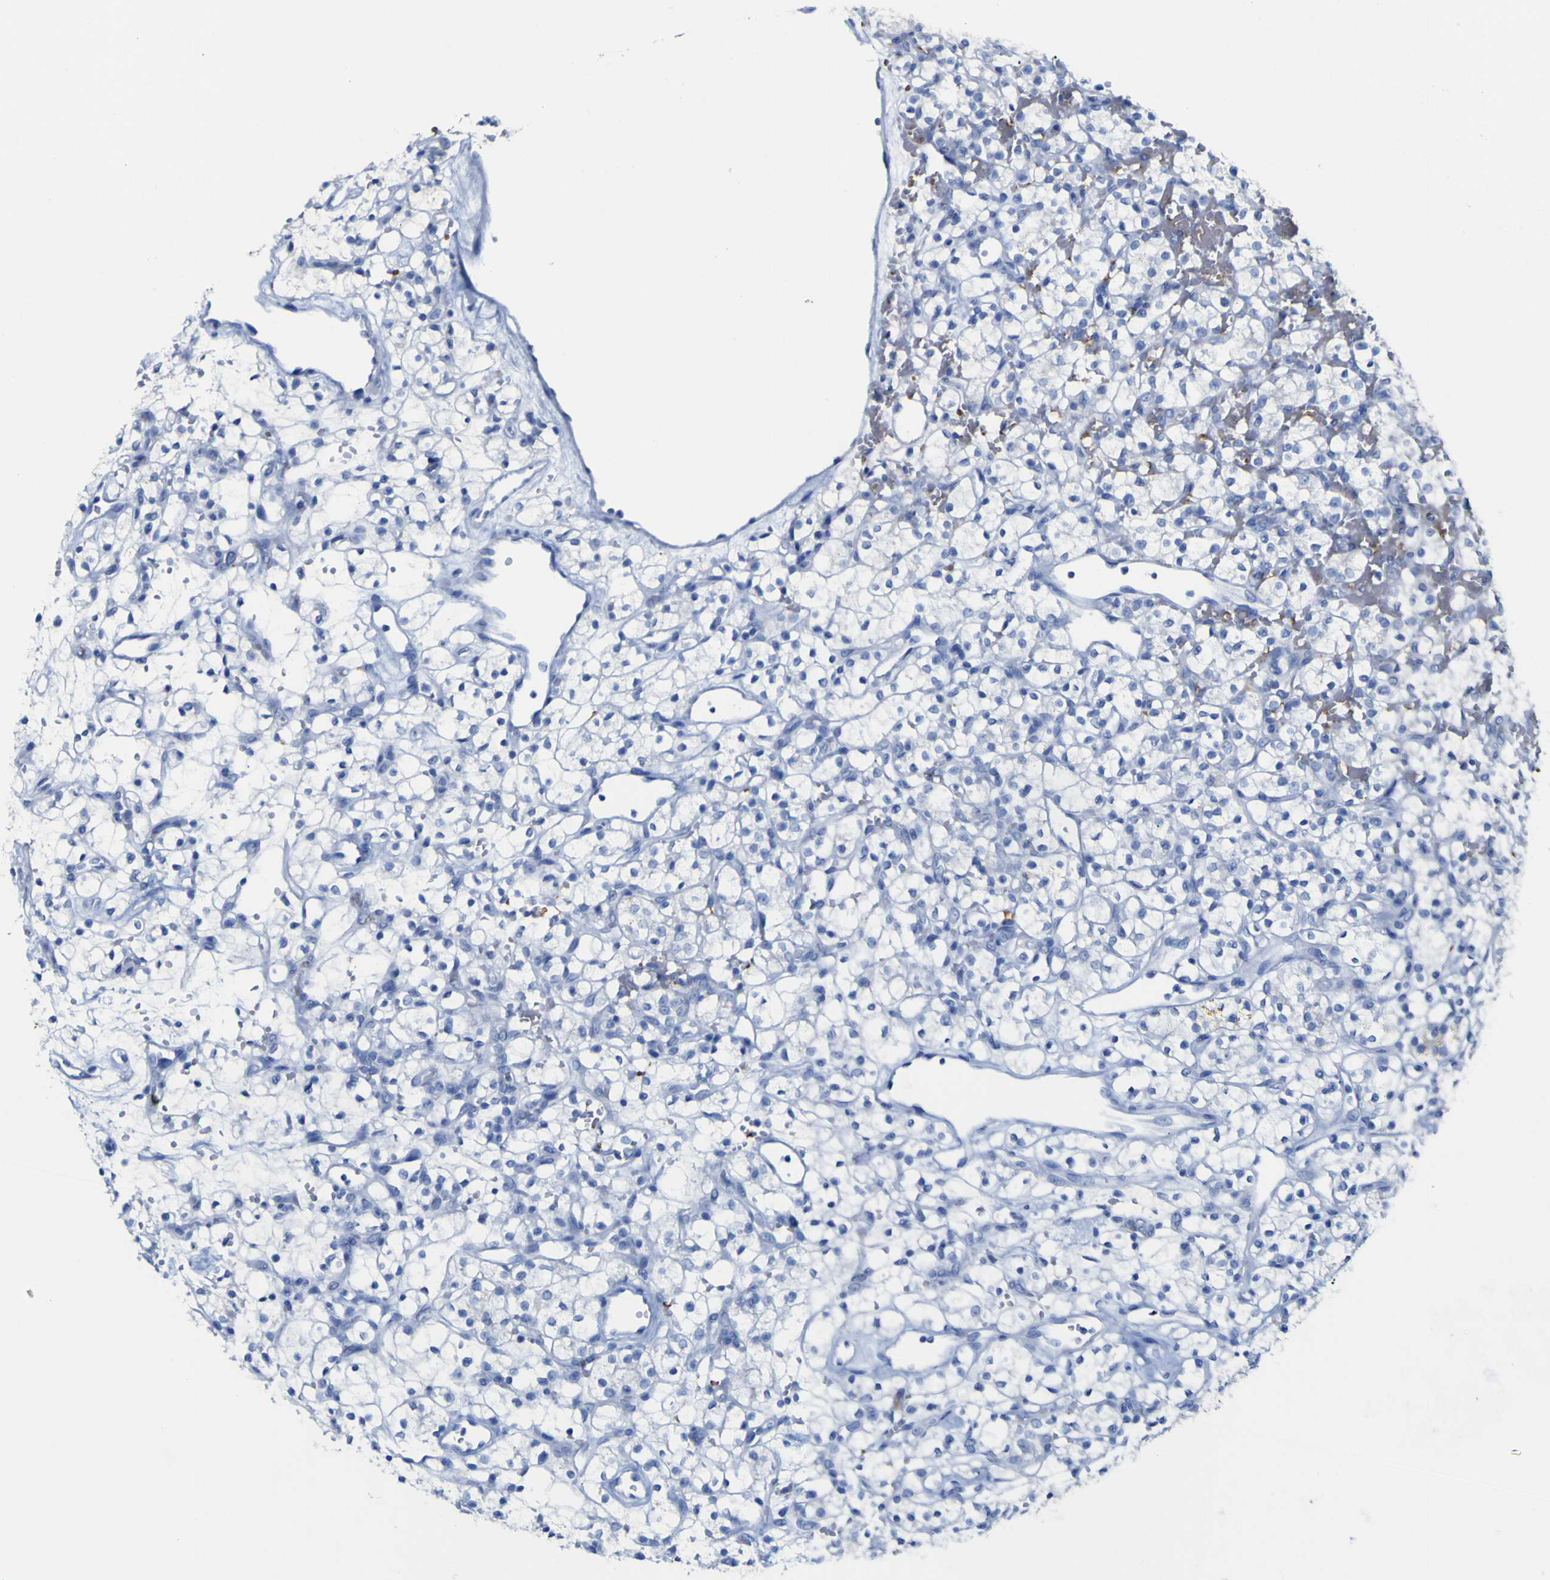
{"staining": {"intensity": "negative", "quantity": "none", "location": "none"}, "tissue": "renal cancer", "cell_type": "Tumor cells", "image_type": "cancer", "snomed": [{"axis": "morphology", "description": "Adenocarcinoma, NOS"}, {"axis": "topography", "description": "Kidney"}], "caption": "Image shows no protein positivity in tumor cells of renal cancer tissue.", "gene": "GCM1", "patient": {"sex": "female", "age": 60}}